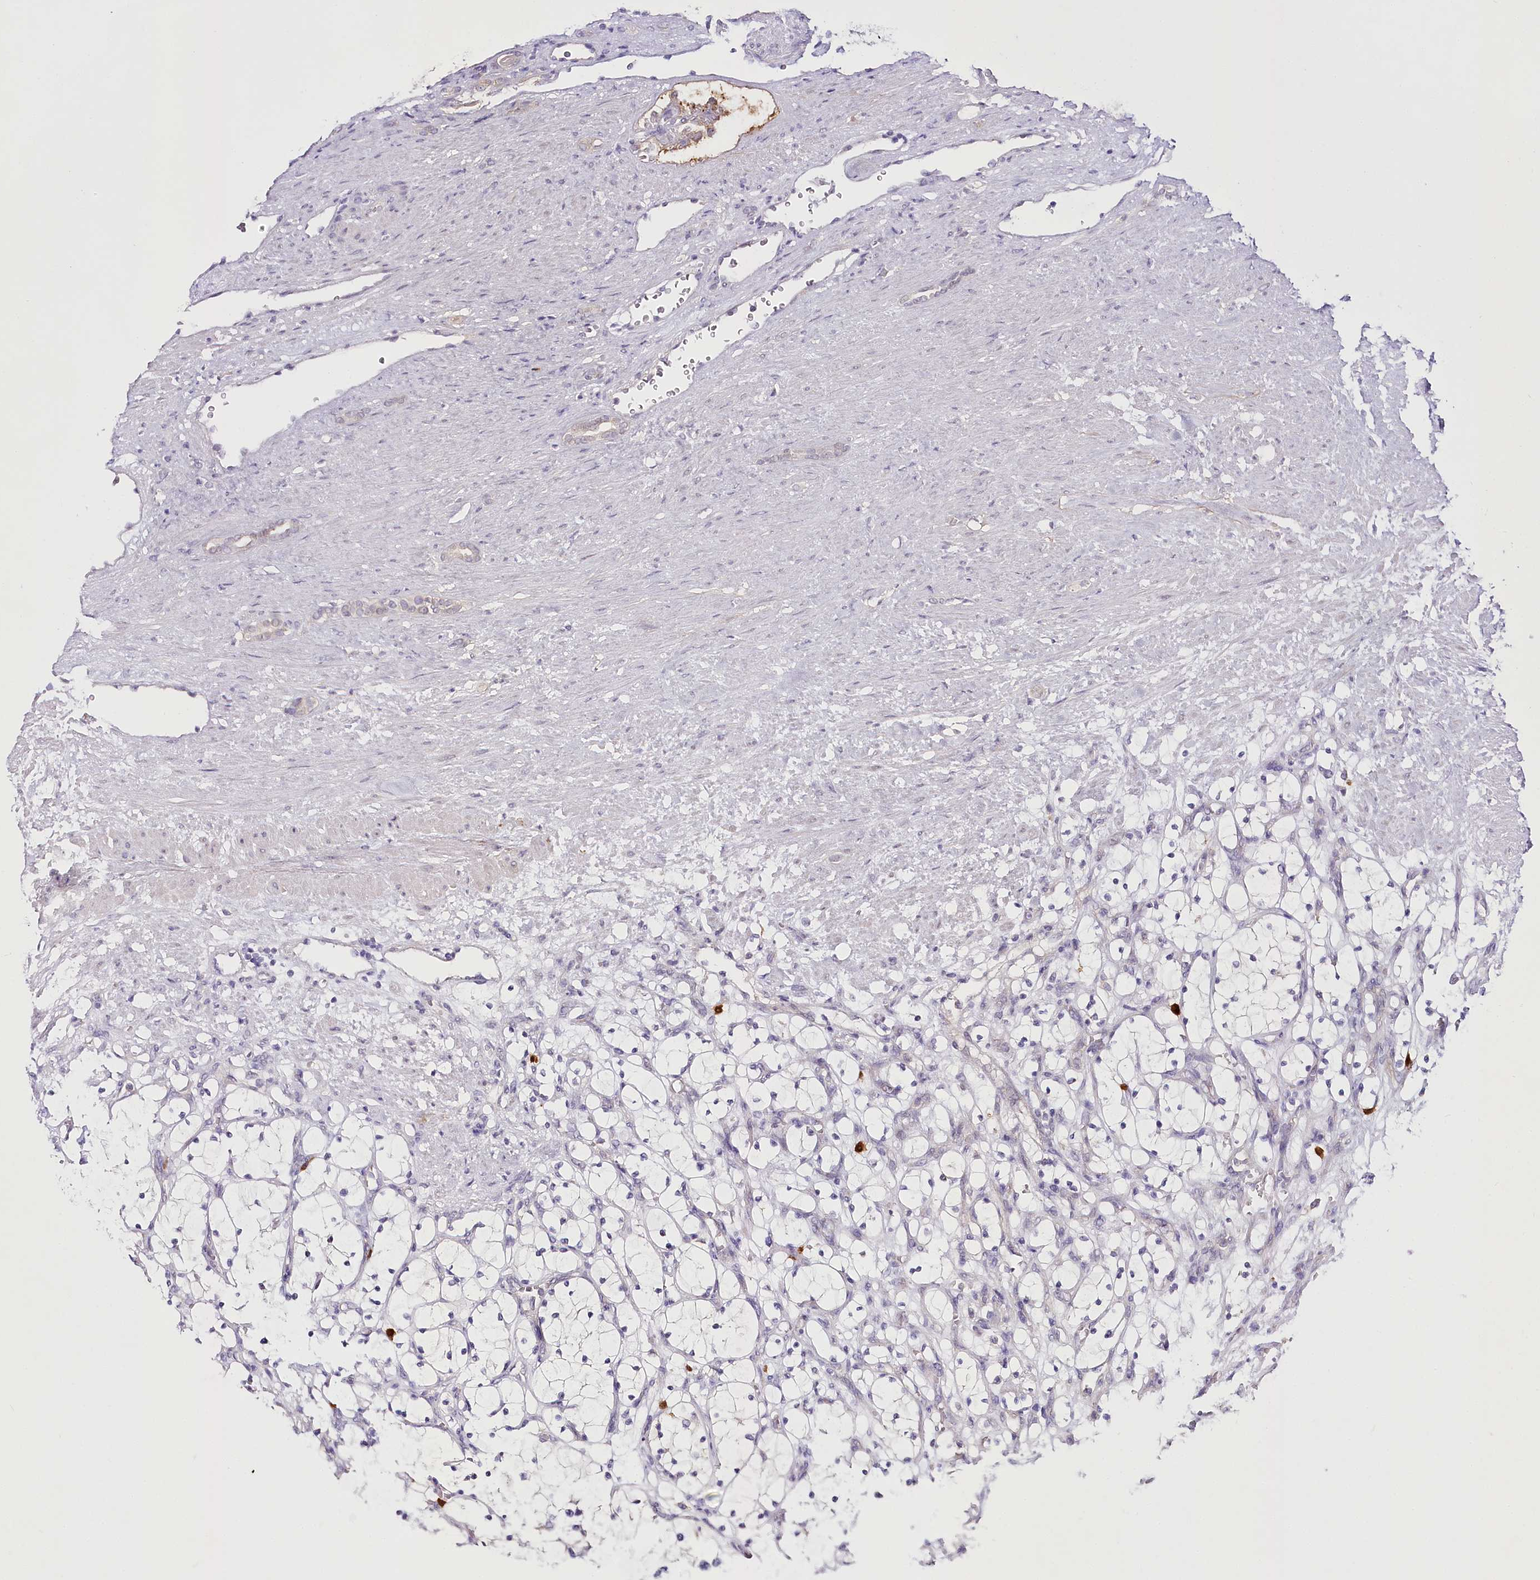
{"staining": {"intensity": "negative", "quantity": "none", "location": "none"}, "tissue": "renal cancer", "cell_type": "Tumor cells", "image_type": "cancer", "snomed": [{"axis": "morphology", "description": "Adenocarcinoma, NOS"}, {"axis": "topography", "description": "Kidney"}], "caption": "This is an immunohistochemistry histopathology image of human renal cancer. There is no expression in tumor cells.", "gene": "VWA5A", "patient": {"sex": "female", "age": 69}}